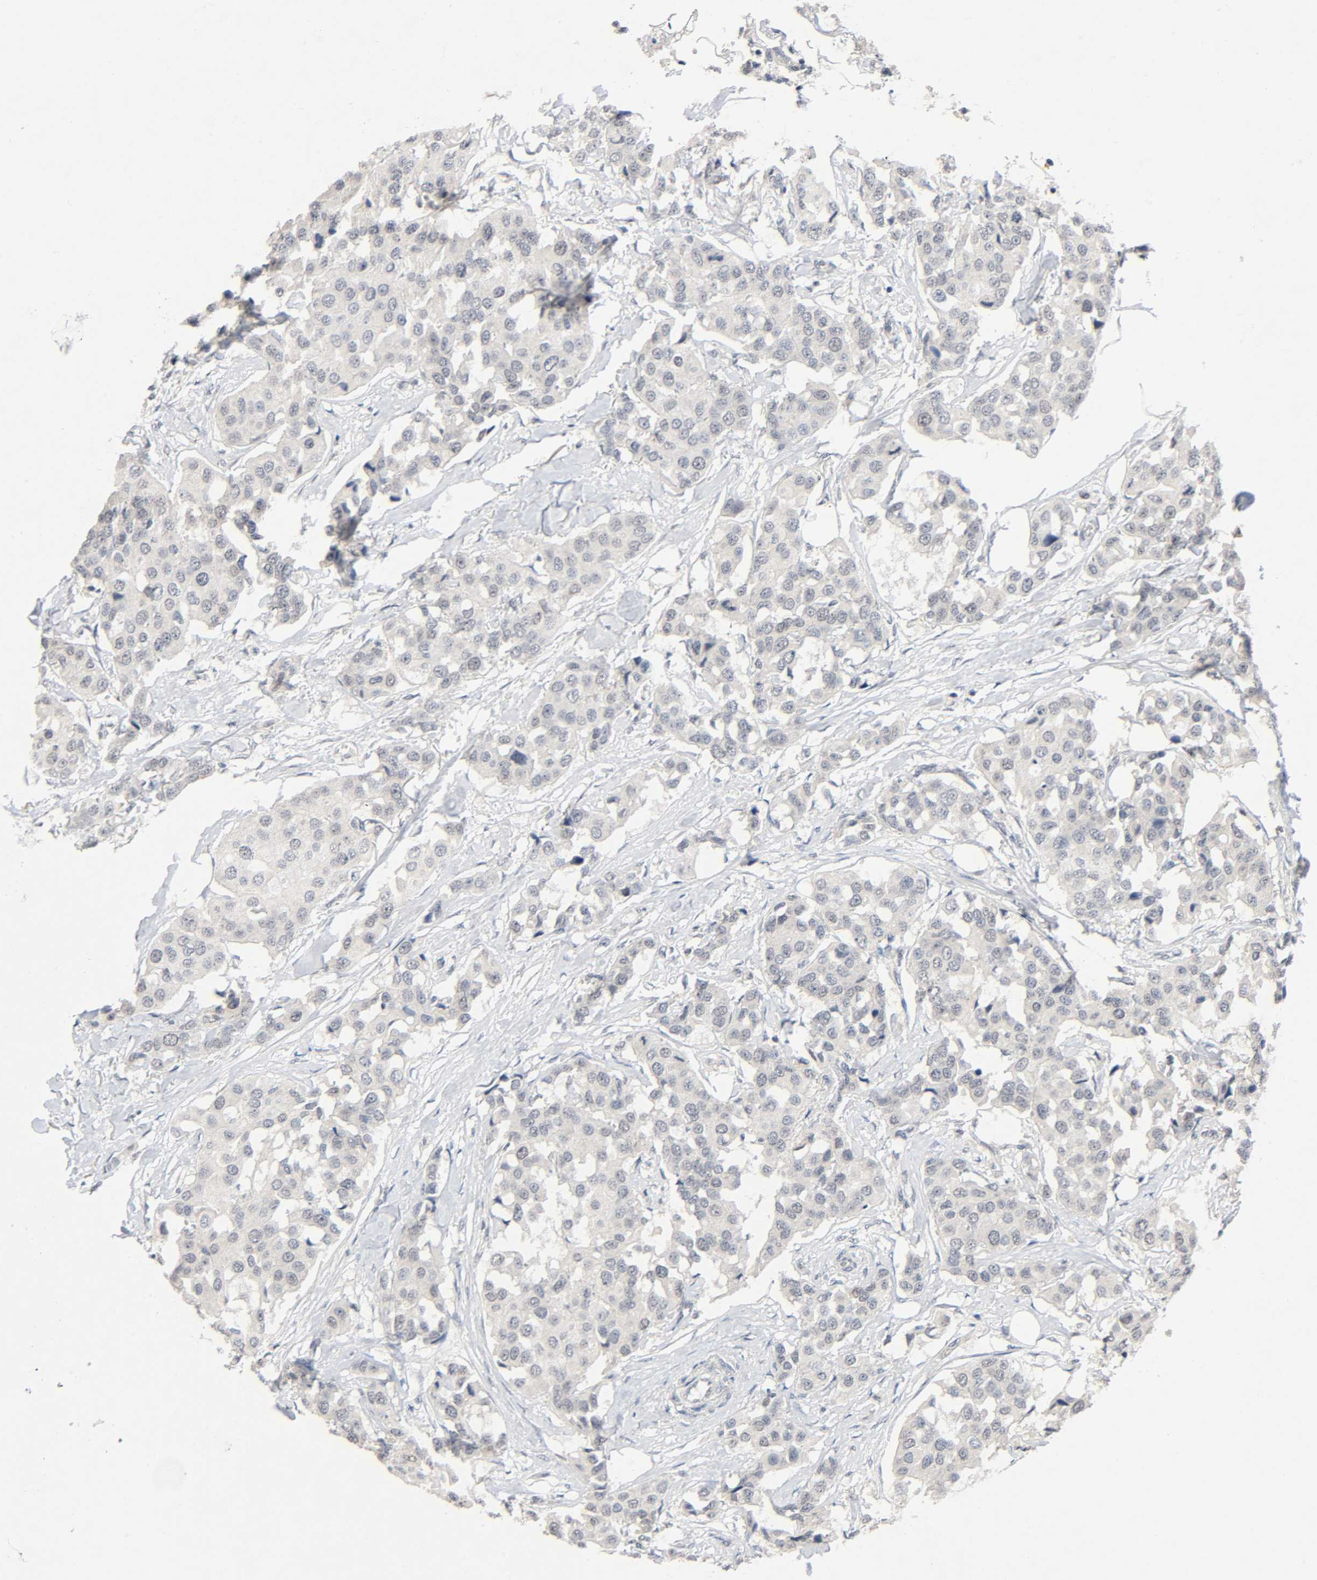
{"staining": {"intensity": "weak", "quantity": "<25%", "location": "nuclear"}, "tissue": "breast cancer", "cell_type": "Tumor cells", "image_type": "cancer", "snomed": [{"axis": "morphology", "description": "Duct carcinoma"}, {"axis": "topography", "description": "Breast"}], "caption": "This is an immunohistochemistry (IHC) micrograph of human breast cancer (intraductal carcinoma). There is no staining in tumor cells.", "gene": "MAPKAPK5", "patient": {"sex": "female", "age": 80}}